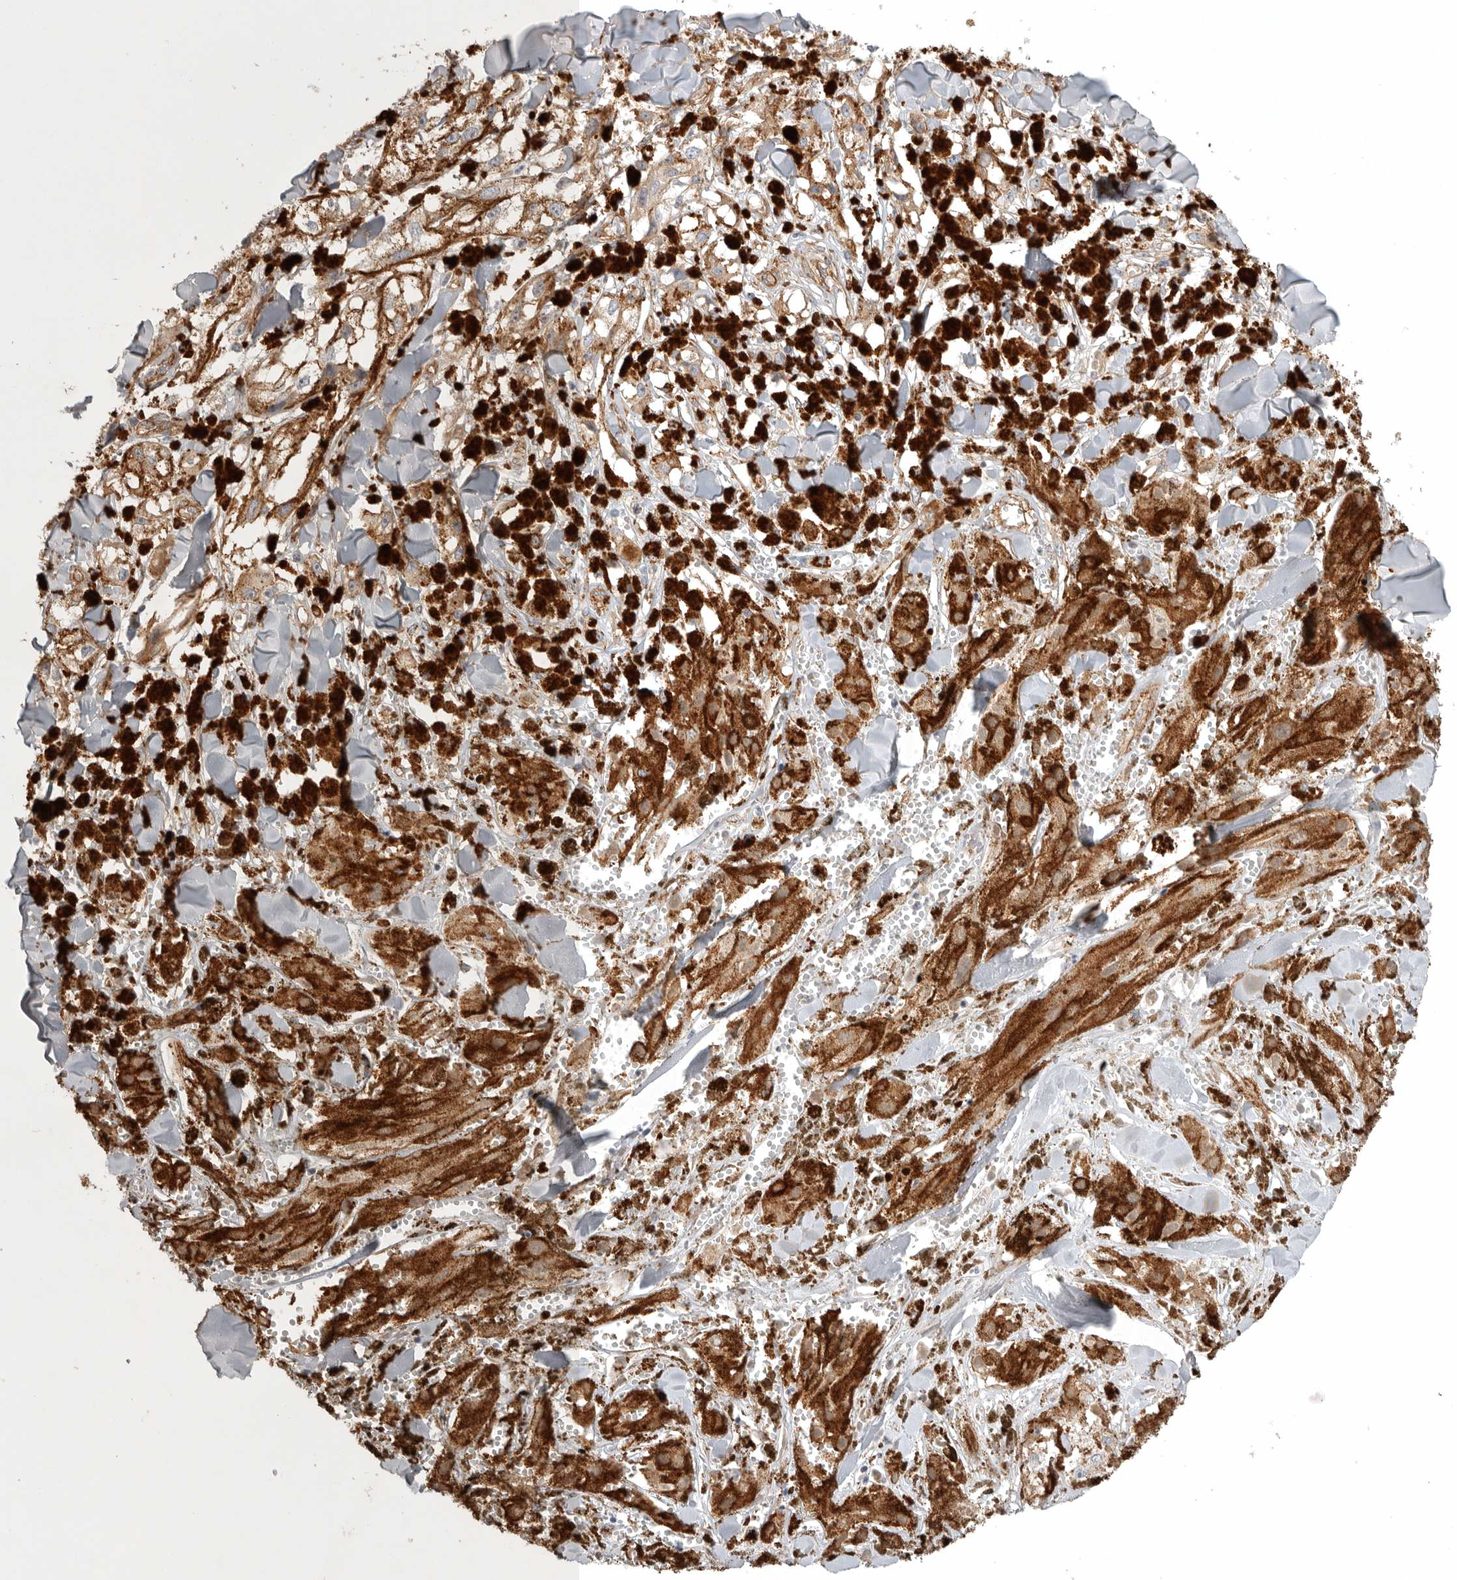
{"staining": {"intensity": "negative", "quantity": "none", "location": "none"}, "tissue": "melanoma", "cell_type": "Tumor cells", "image_type": "cancer", "snomed": [{"axis": "morphology", "description": "Malignant melanoma, NOS"}, {"axis": "topography", "description": "Skin"}], "caption": "High power microscopy histopathology image of an IHC photomicrograph of malignant melanoma, revealing no significant staining in tumor cells.", "gene": "LONRF1", "patient": {"sex": "male", "age": 88}}